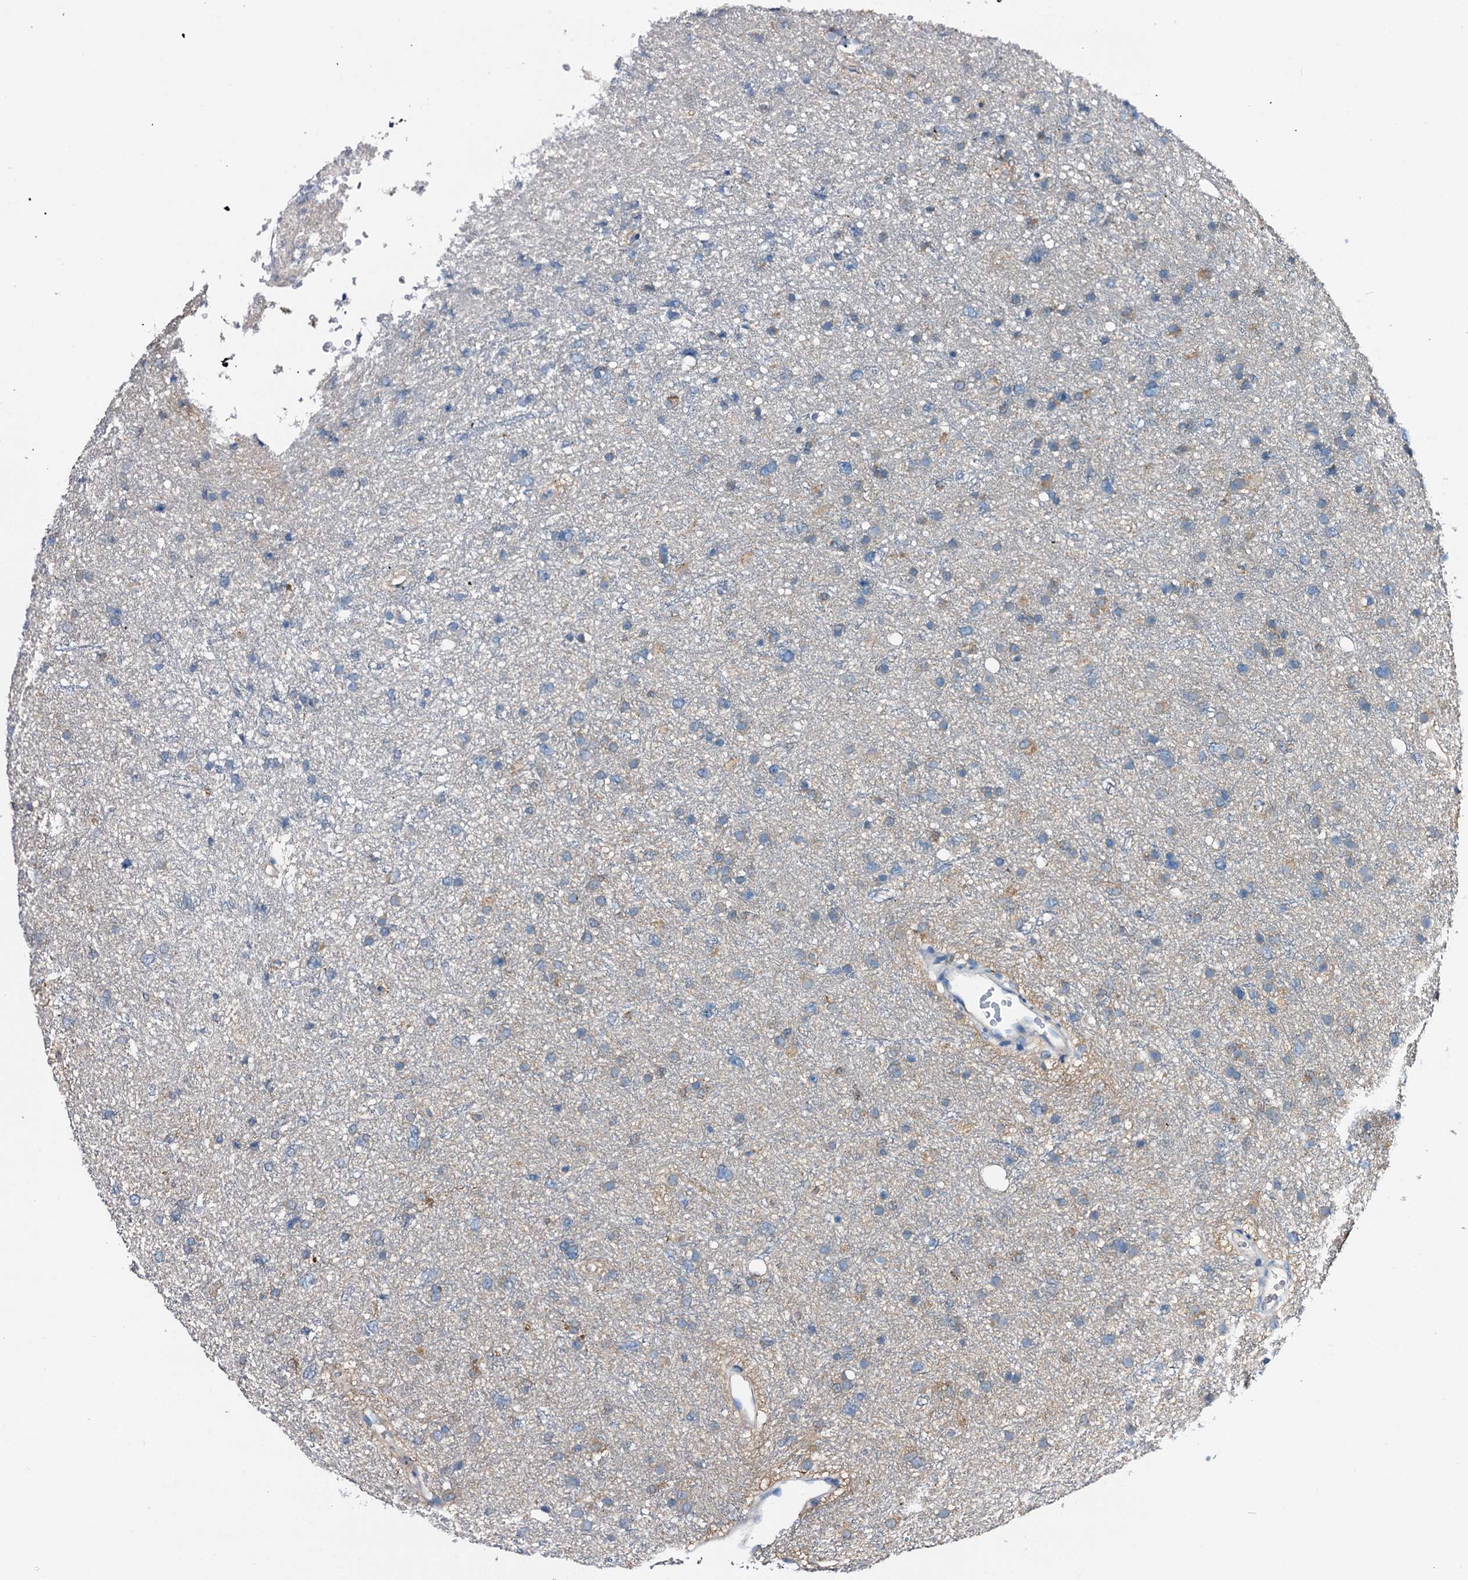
{"staining": {"intensity": "weak", "quantity": "<25%", "location": "cytoplasmic/membranous"}, "tissue": "glioma", "cell_type": "Tumor cells", "image_type": "cancer", "snomed": [{"axis": "morphology", "description": "Glioma, malignant, Low grade"}, {"axis": "topography", "description": "Cerebral cortex"}], "caption": "Glioma stained for a protein using immunohistochemistry (IHC) demonstrates no positivity tumor cells.", "gene": "C1QTNF4", "patient": {"sex": "female", "age": 39}}